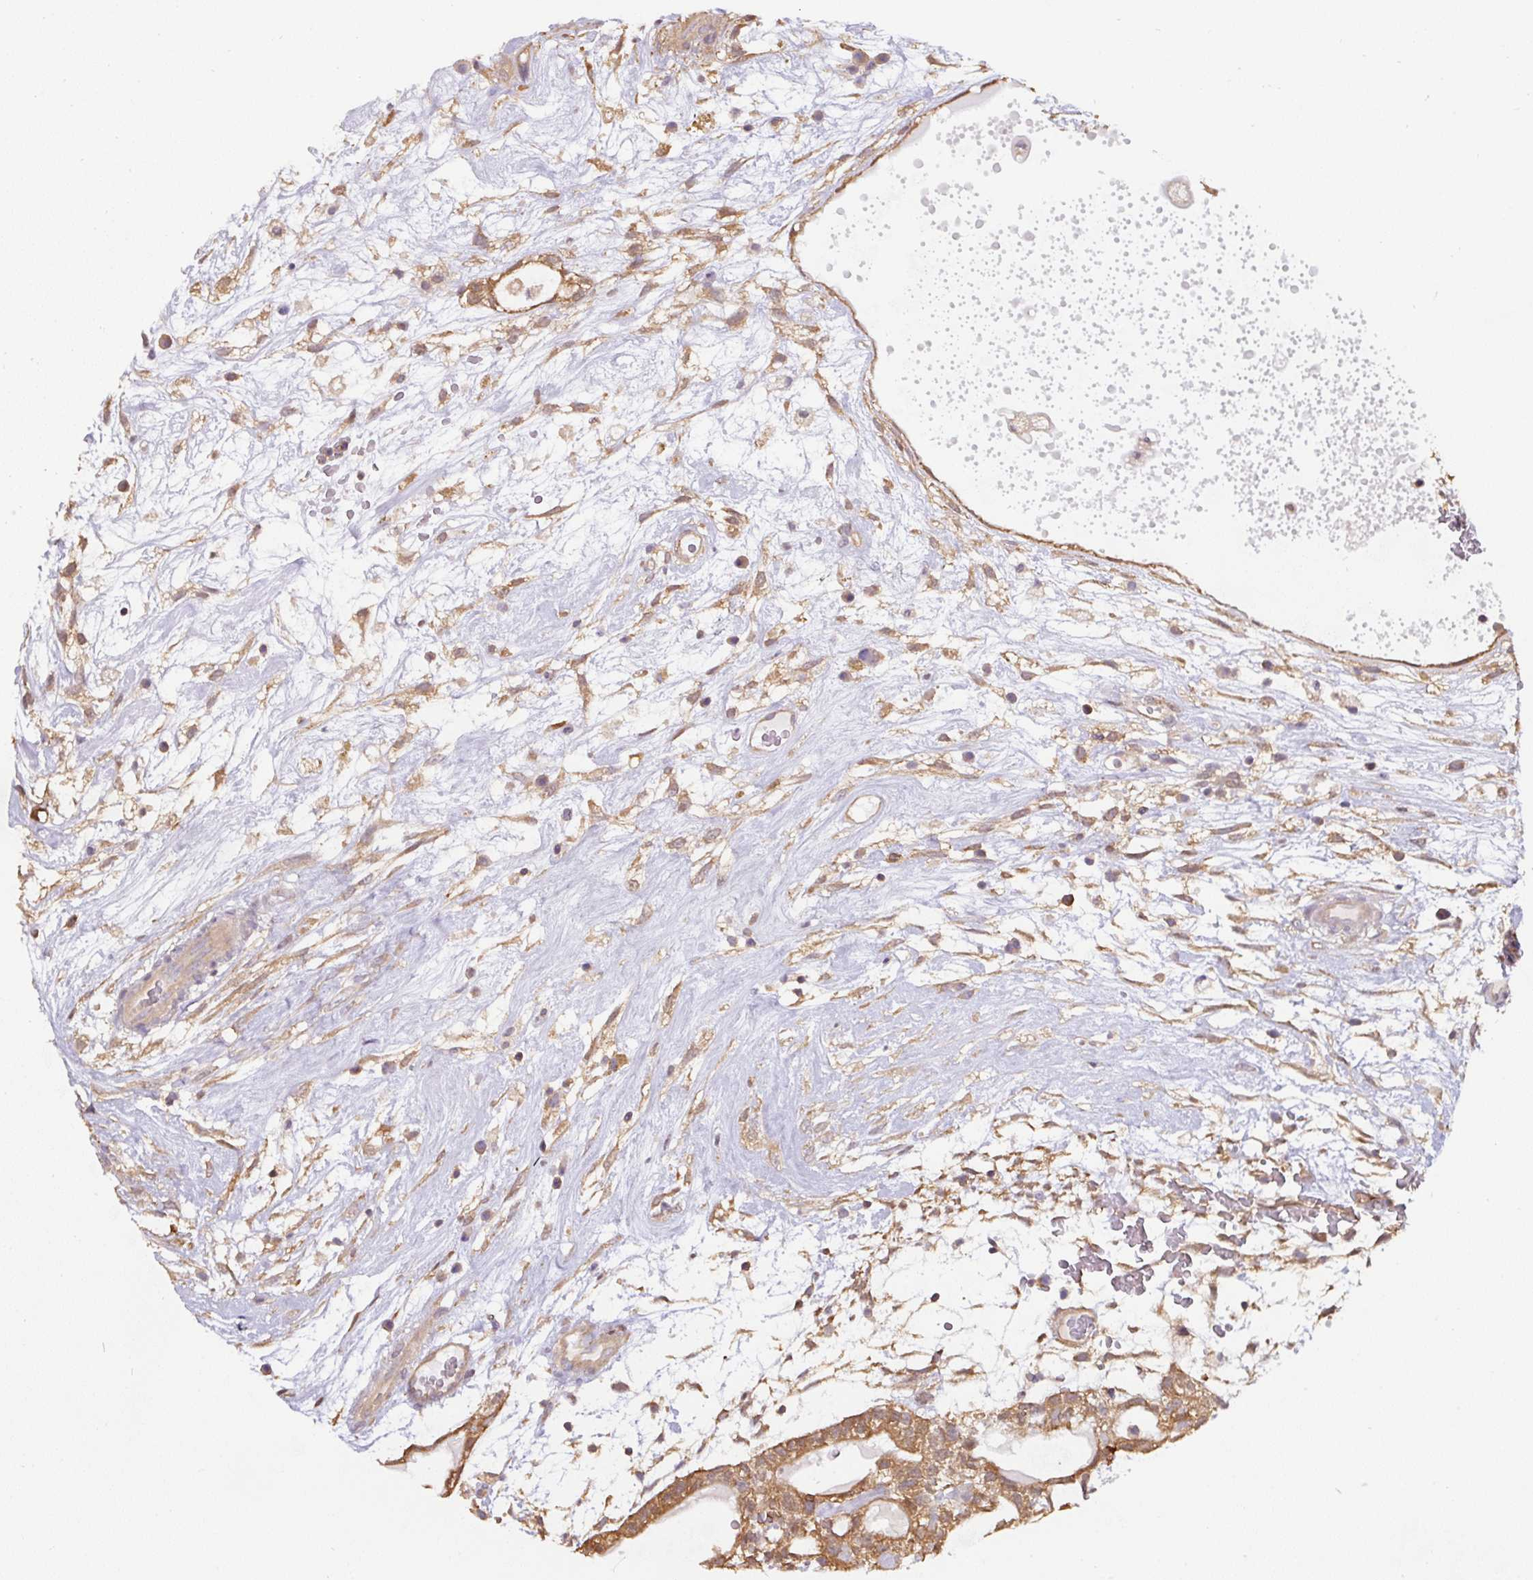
{"staining": {"intensity": "moderate", "quantity": ">75%", "location": "cytoplasmic/membranous"}, "tissue": "testis cancer", "cell_type": "Tumor cells", "image_type": "cancer", "snomed": [{"axis": "morphology", "description": "Carcinoma, Embryonal, NOS"}, {"axis": "topography", "description": "Testis"}], "caption": "Moderate cytoplasmic/membranous protein positivity is identified in approximately >75% of tumor cells in testis embryonal carcinoma. The staining was performed using DAB (3,3'-diaminobenzidine) to visualize the protein expression in brown, while the nuclei were stained in blue with hematoxylin (Magnification: 20x).", "gene": "ST13", "patient": {"sex": "male", "age": 32}}